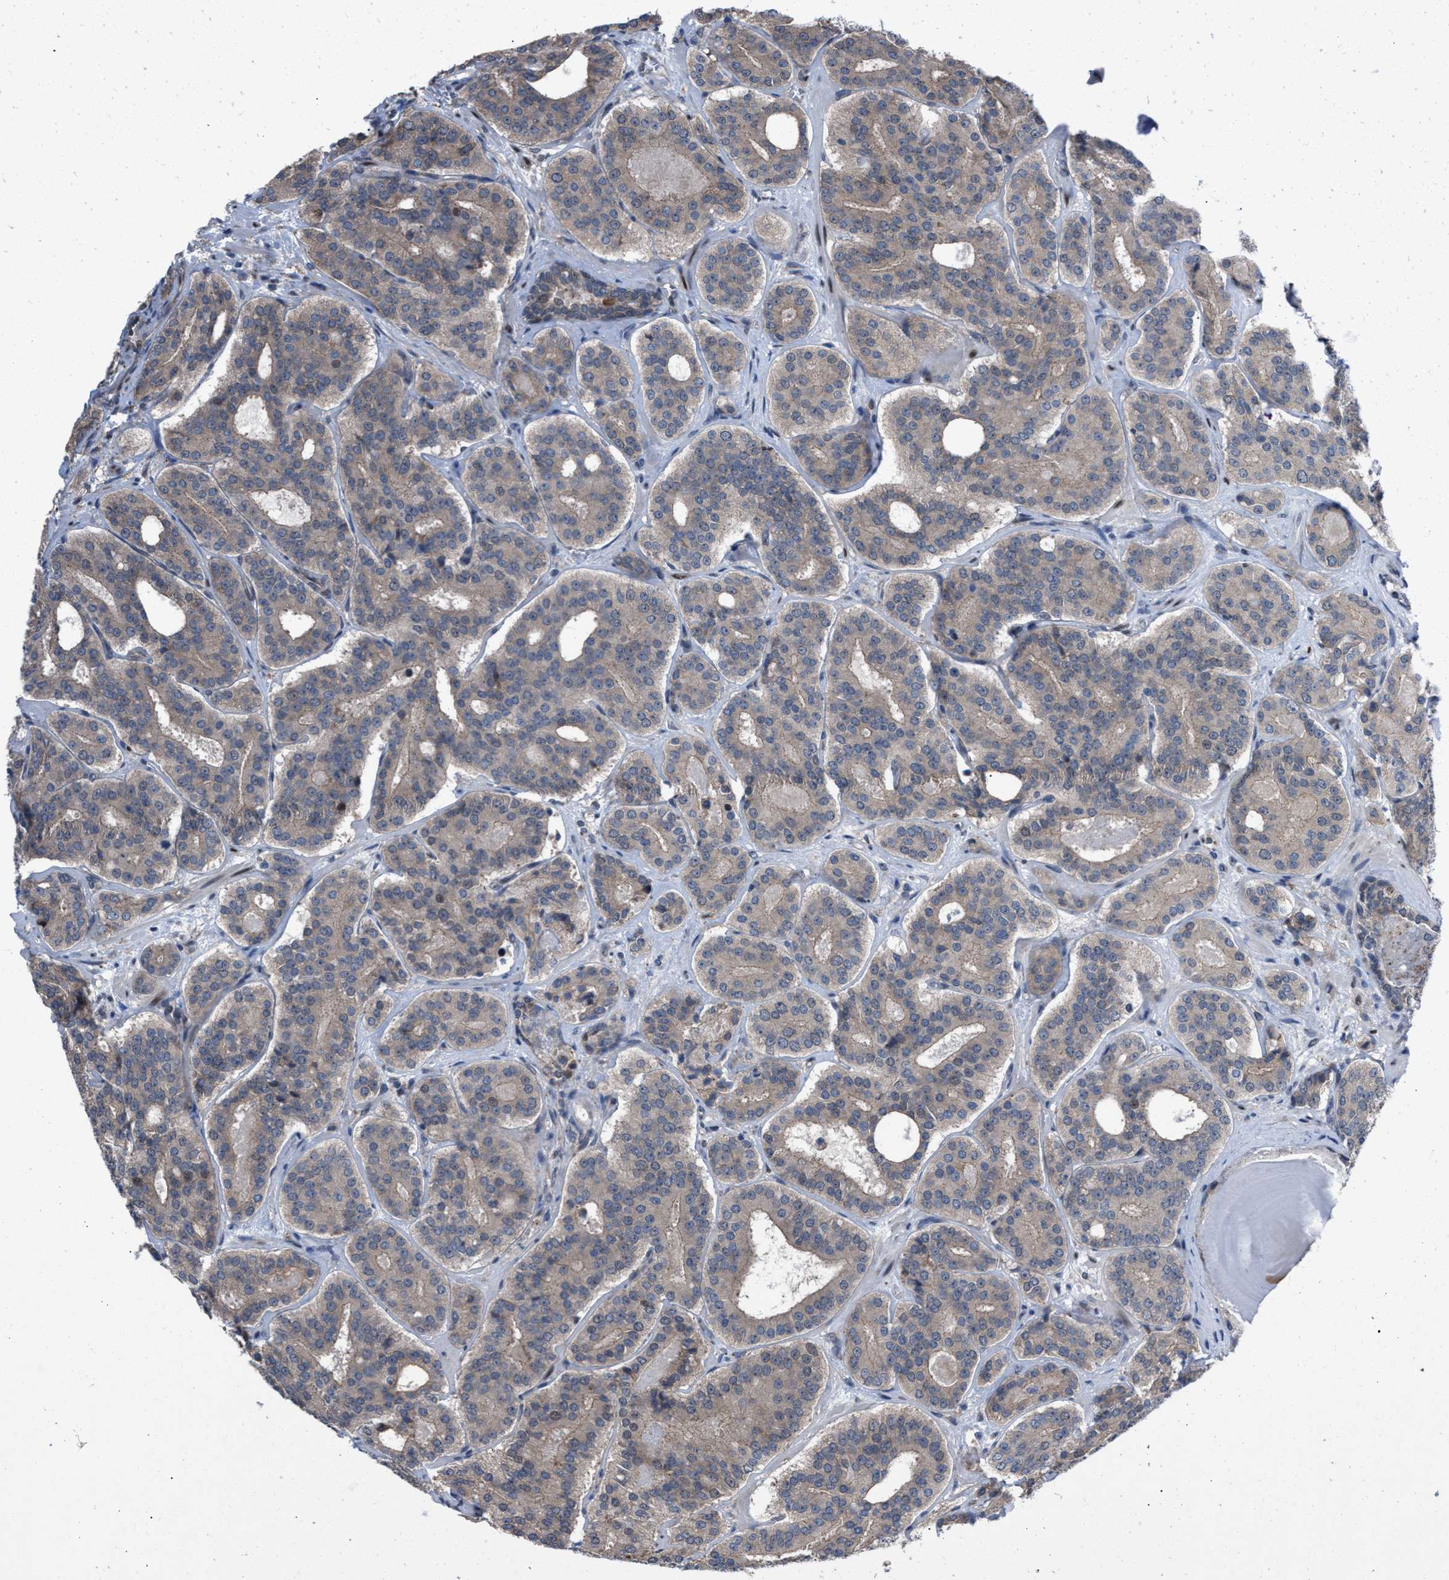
{"staining": {"intensity": "weak", "quantity": ">75%", "location": "cytoplasmic/membranous"}, "tissue": "prostate cancer", "cell_type": "Tumor cells", "image_type": "cancer", "snomed": [{"axis": "morphology", "description": "Adenocarcinoma, High grade"}, {"axis": "topography", "description": "Prostate"}], "caption": "Immunohistochemistry histopathology image of adenocarcinoma (high-grade) (prostate) stained for a protein (brown), which shows low levels of weak cytoplasmic/membranous expression in about >75% of tumor cells.", "gene": "TP53BP2", "patient": {"sex": "male", "age": 60}}